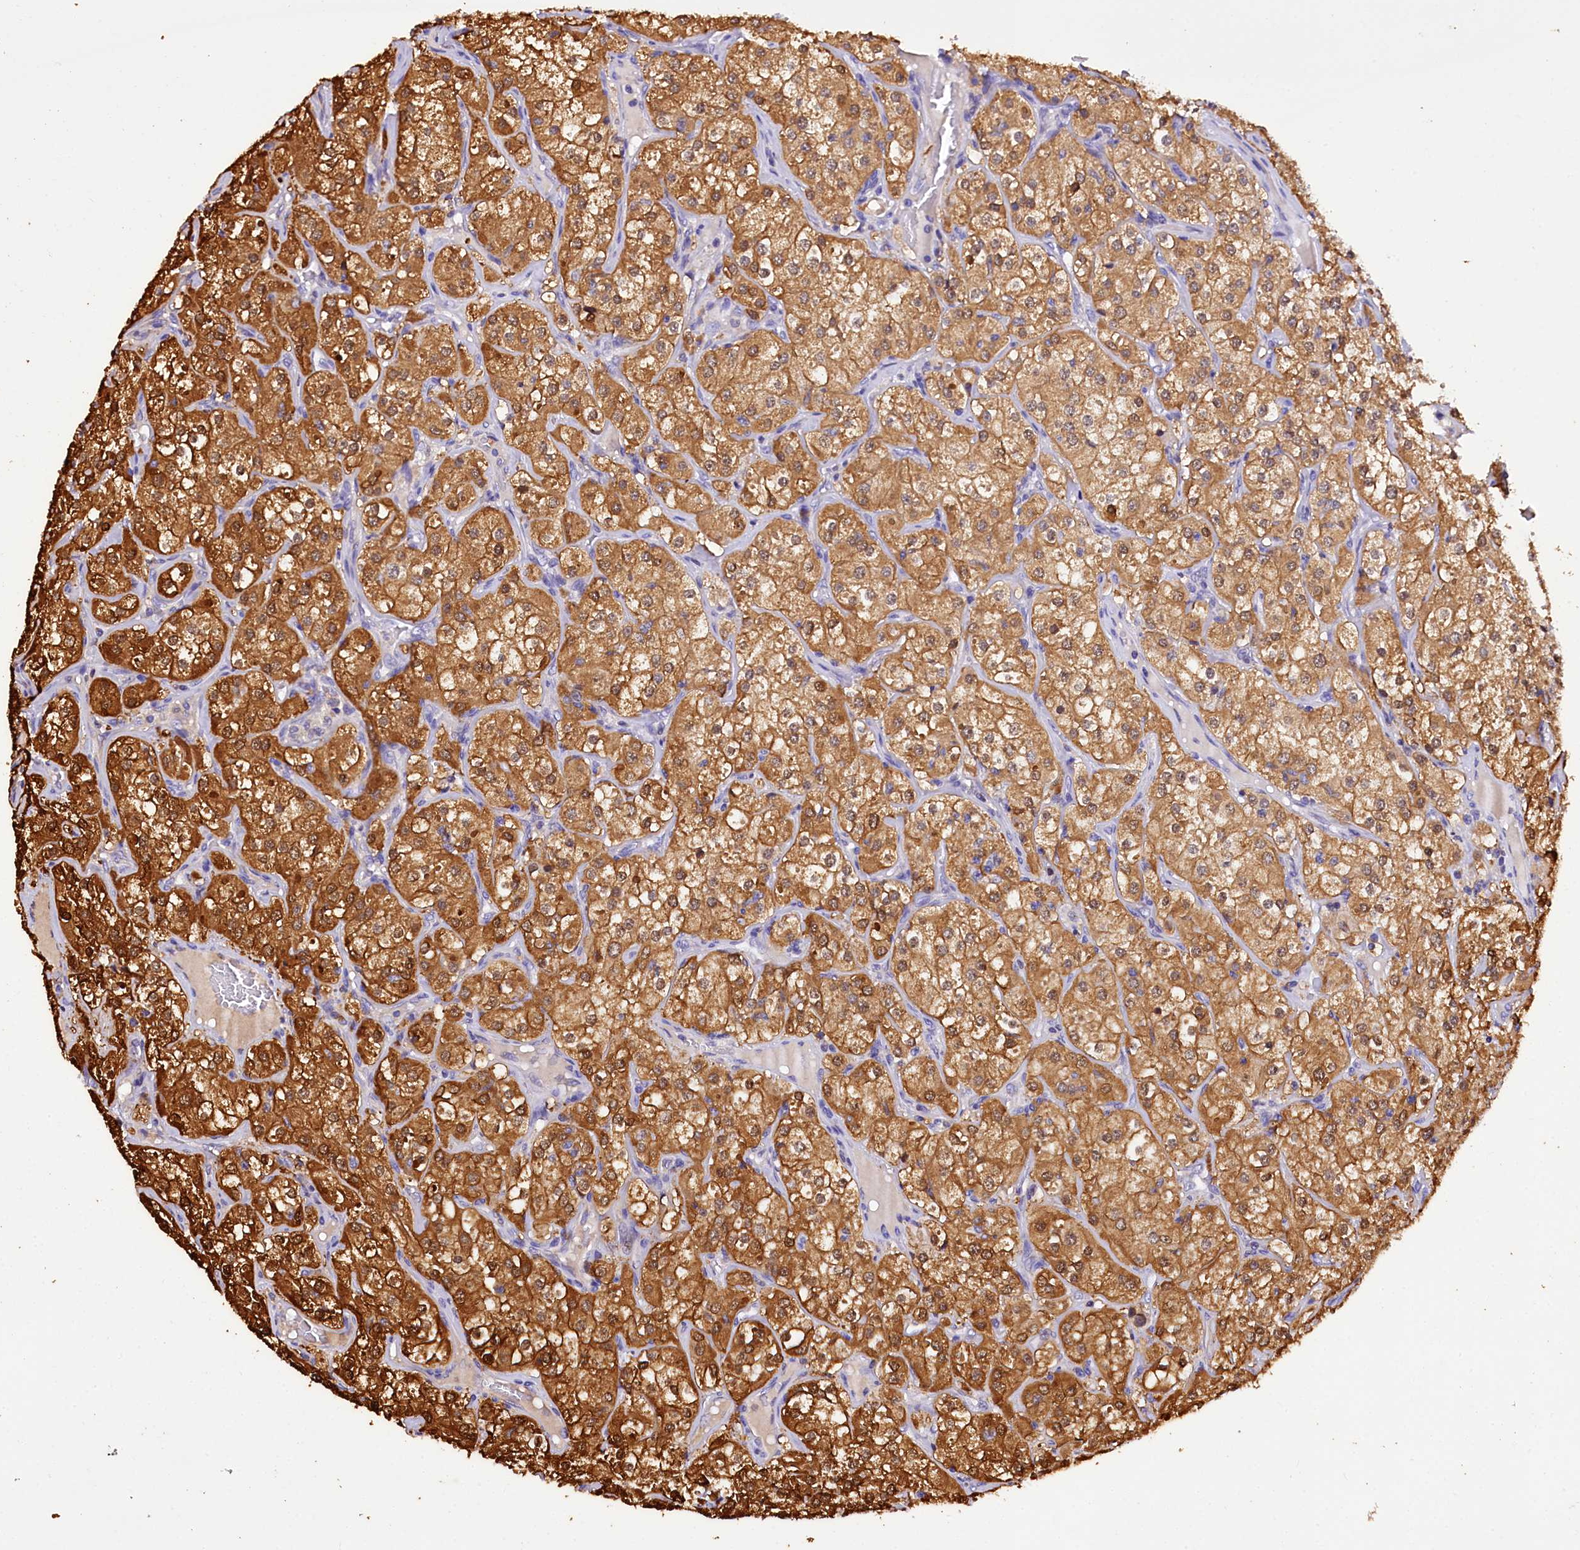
{"staining": {"intensity": "moderate", "quantity": ">75%", "location": "cytoplasmic/membranous"}, "tissue": "renal cancer", "cell_type": "Tumor cells", "image_type": "cancer", "snomed": [{"axis": "morphology", "description": "Adenocarcinoma, NOS"}, {"axis": "topography", "description": "Kidney"}], "caption": "About >75% of tumor cells in human renal cancer show moderate cytoplasmic/membranous protein positivity as visualized by brown immunohistochemical staining.", "gene": "TASOR2", "patient": {"sex": "male", "age": 77}}